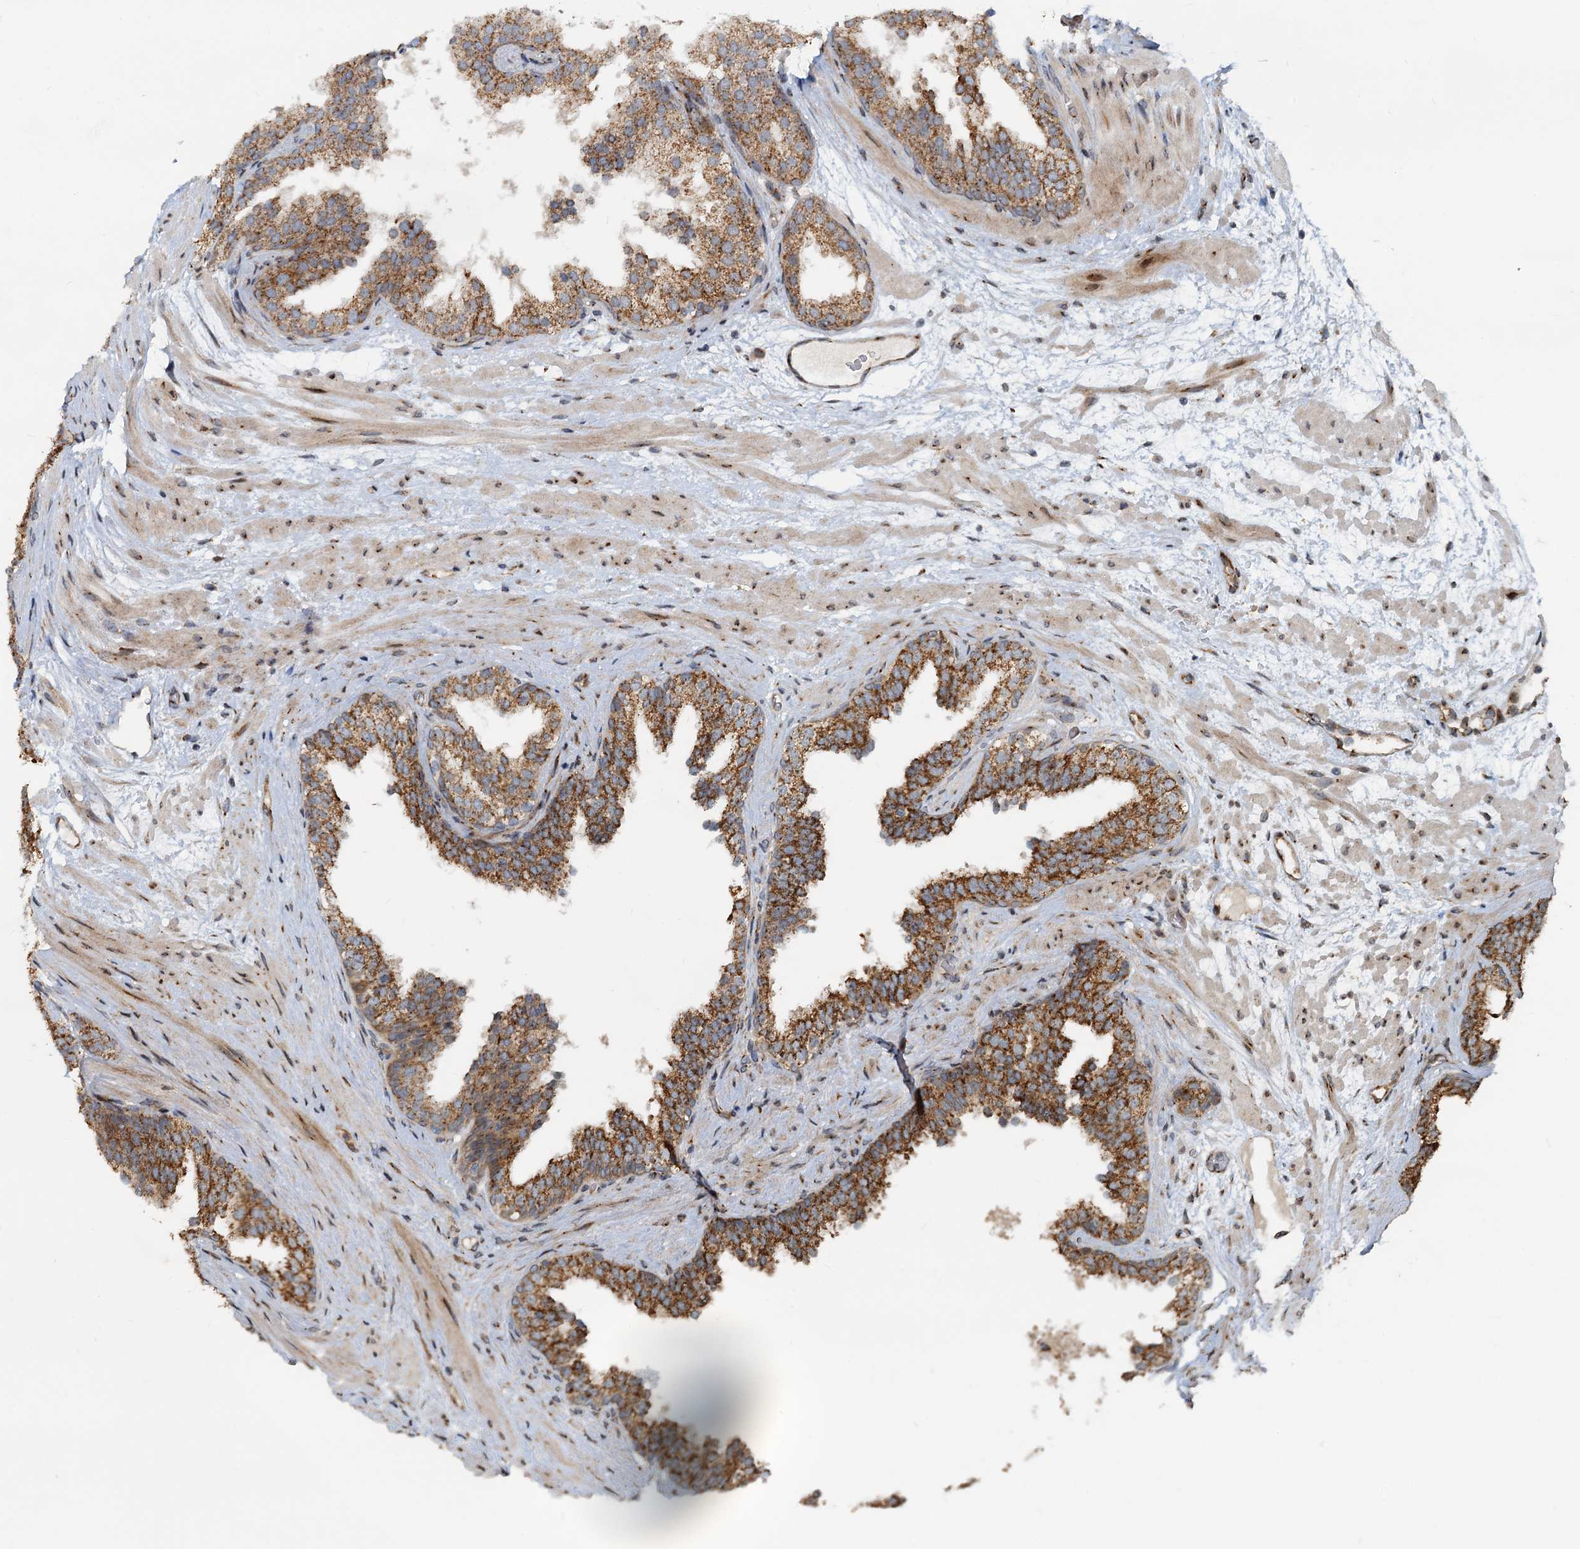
{"staining": {"intensity": "moderate", "quantity": ">75%", "location": "cytoplasmic/membranous"}, "tissue": "prostate cancer", "cell_type": "Tumor cells", "image_type": "cancer", "snomed": [{"axis": "morphology", "description": "Adenocarcinoma, High grade"}, {"axis": "topography", "description": "Prostate"}], "caption": "Prostate cancer (adenocarcinoma (high-grade)) stained with DAB immunohistochemistry (IHC) exhibits medium levels of moderate cytoplasmic/membranous expression in about >75% of tumor cells. (DAB IHC with brightfield microscopy, high magnification).", "gene": "CEP68", "patient": {"sex": "male", "age": 59}}